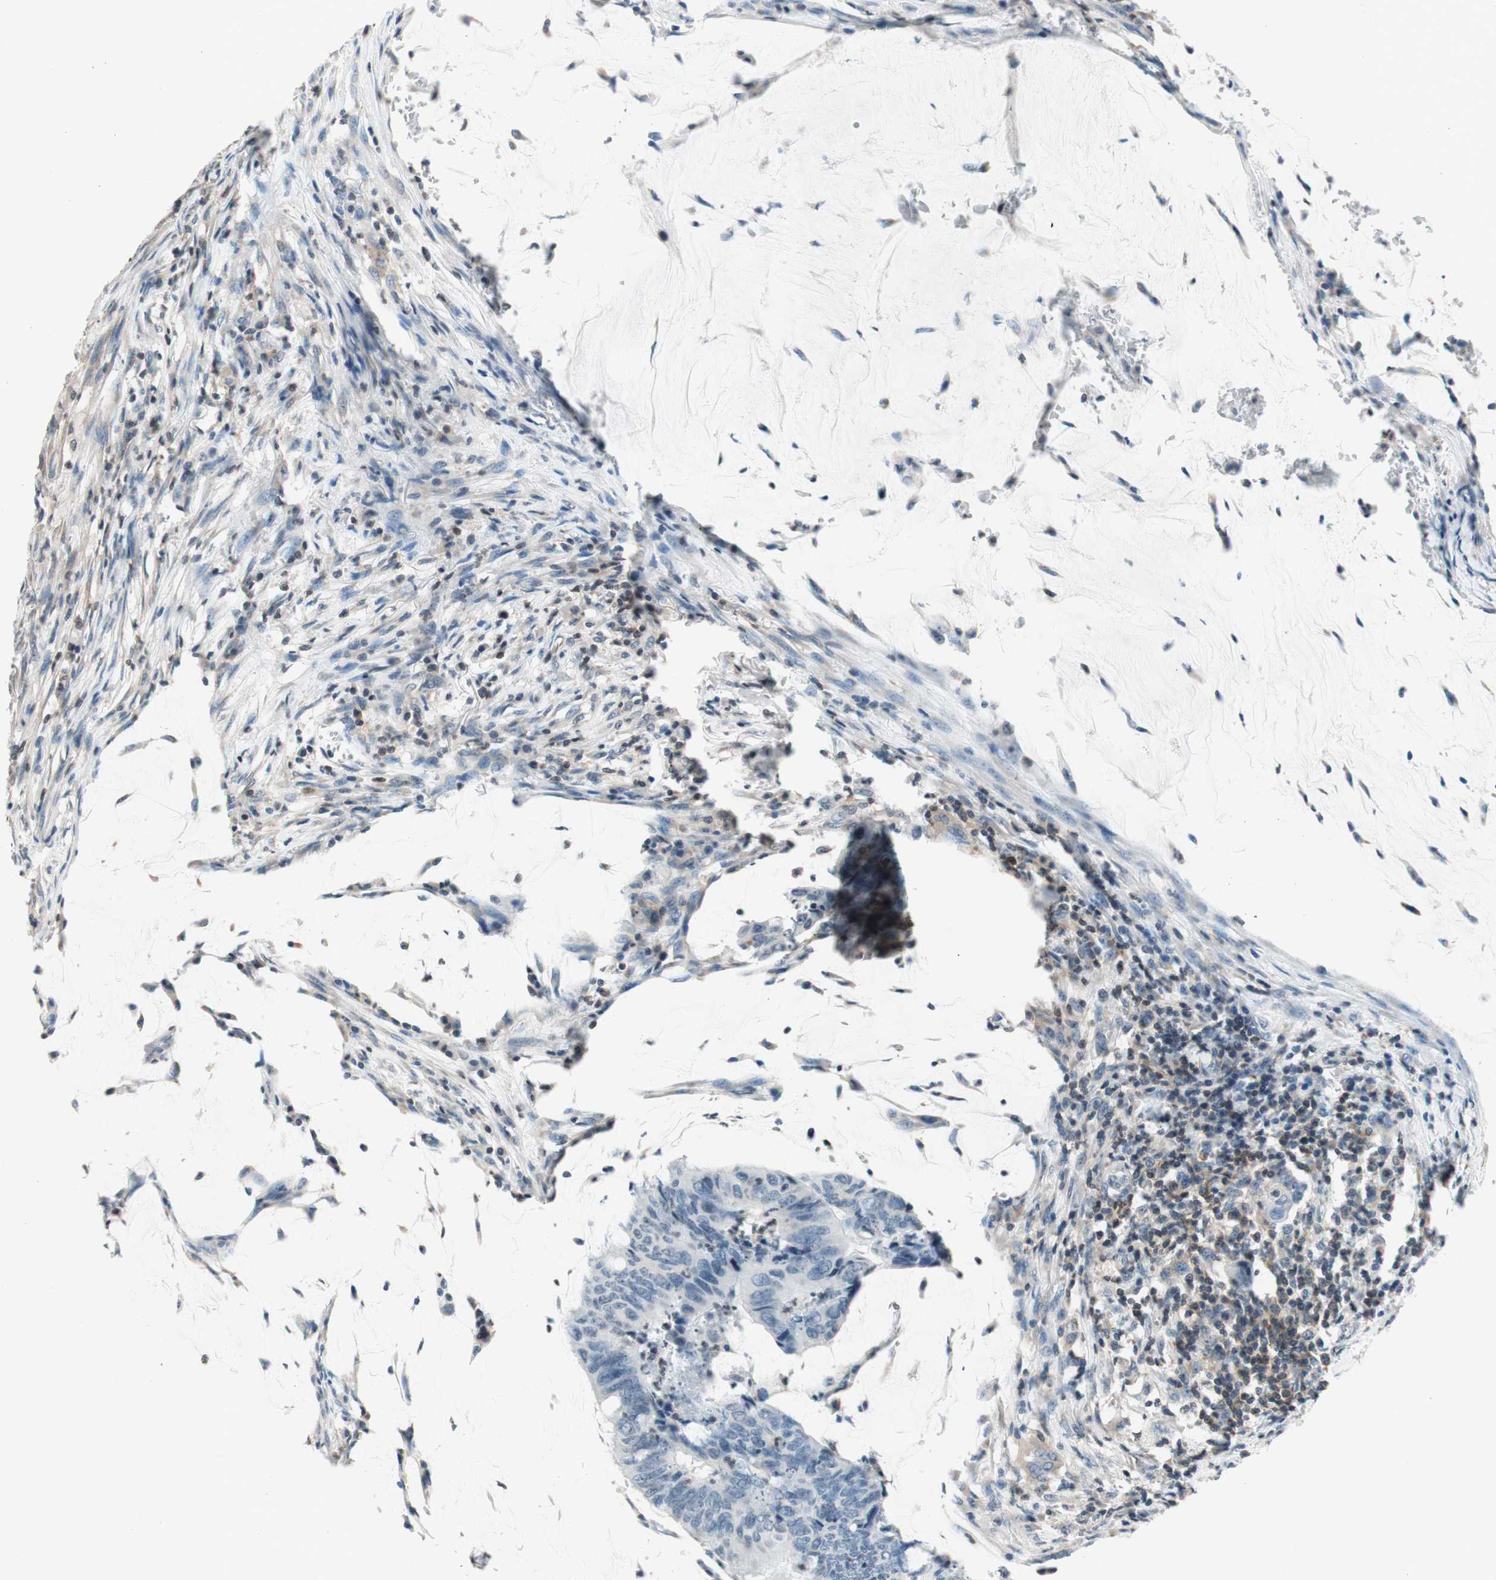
{"staining": {"intensity": "negative", "quantity": "none", "location": "none"}, "tissue": "colorectal cancer", "cell_type": "Tumor cells", "image_type": "cancer", "snomed": [{"axis": "morphology", "description": "Normal tissue, NOS"}, {"axis": "morphology", "description": "Adenocarcinoma, NOS"}, {"axis": "topography", "description": "Rectum"}, {"axis": "topography", "description": "Peripheral nerve tissue"}], "caption": "Immunohistochemistry of colorectal cancer (adenocarcinoma) reveals no expression in tumor cells.", "gene": "WIPF1", "patient": {"sex": "male", "age": 92}}